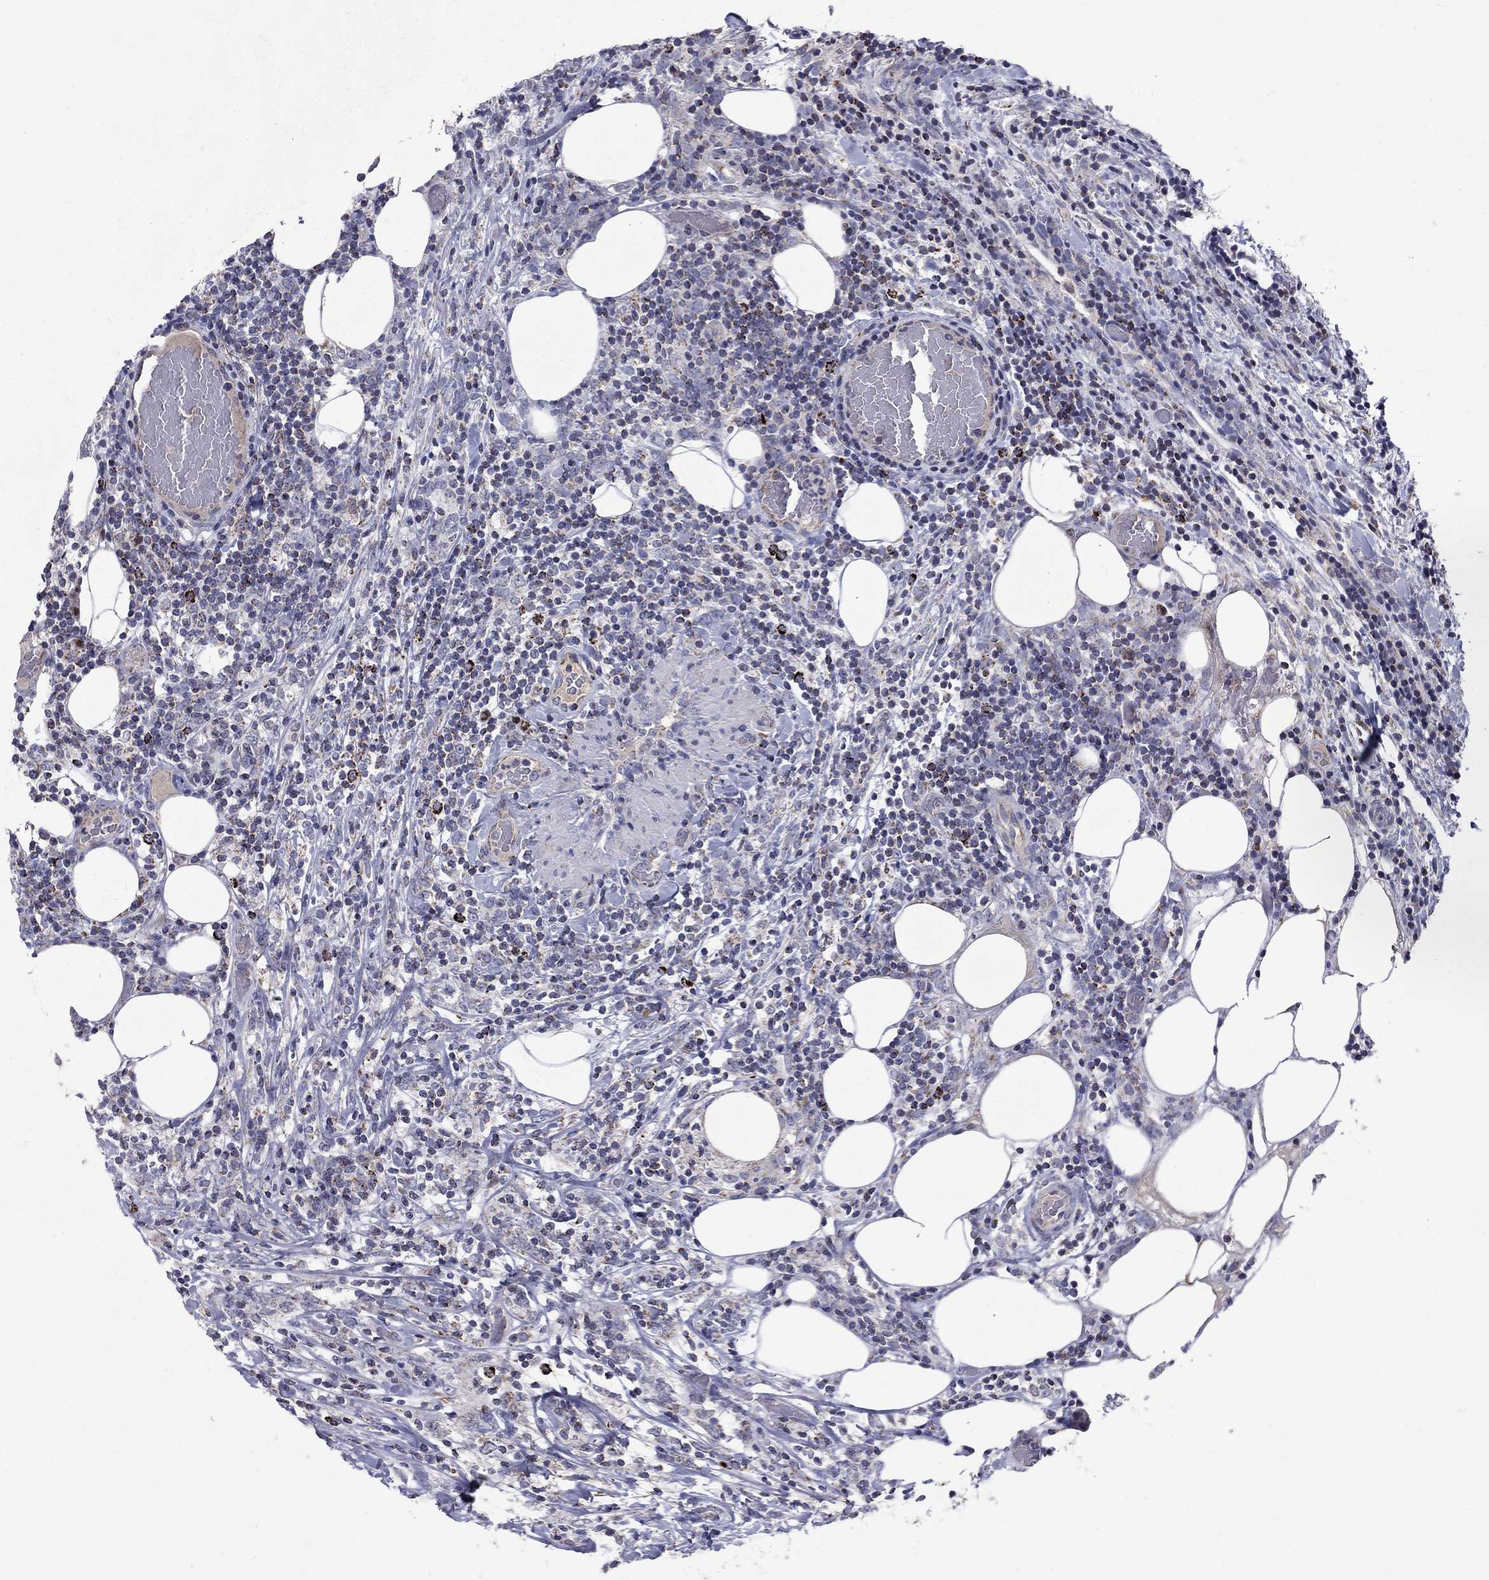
{"staining": {"intensity": "negative", "quantity": "none", "location": "none"}, "tissue": "lymphoma", "cell_type": "Tumor cells", "image_type": "cancer", "snomed": [{"axis": "morphology", "description": "Malignant lymphoma, non-Hodgkin's type, High grade"}, {"axis": "topography", "description": "Lymph node"}], "caption": "Tumor cells are negative for brown protein staining in malignant lymphoma, non-Hodgkin's type (high-grade).", "gene": "SLC4A10", "patient": {"sex": "female", "age": 84}}